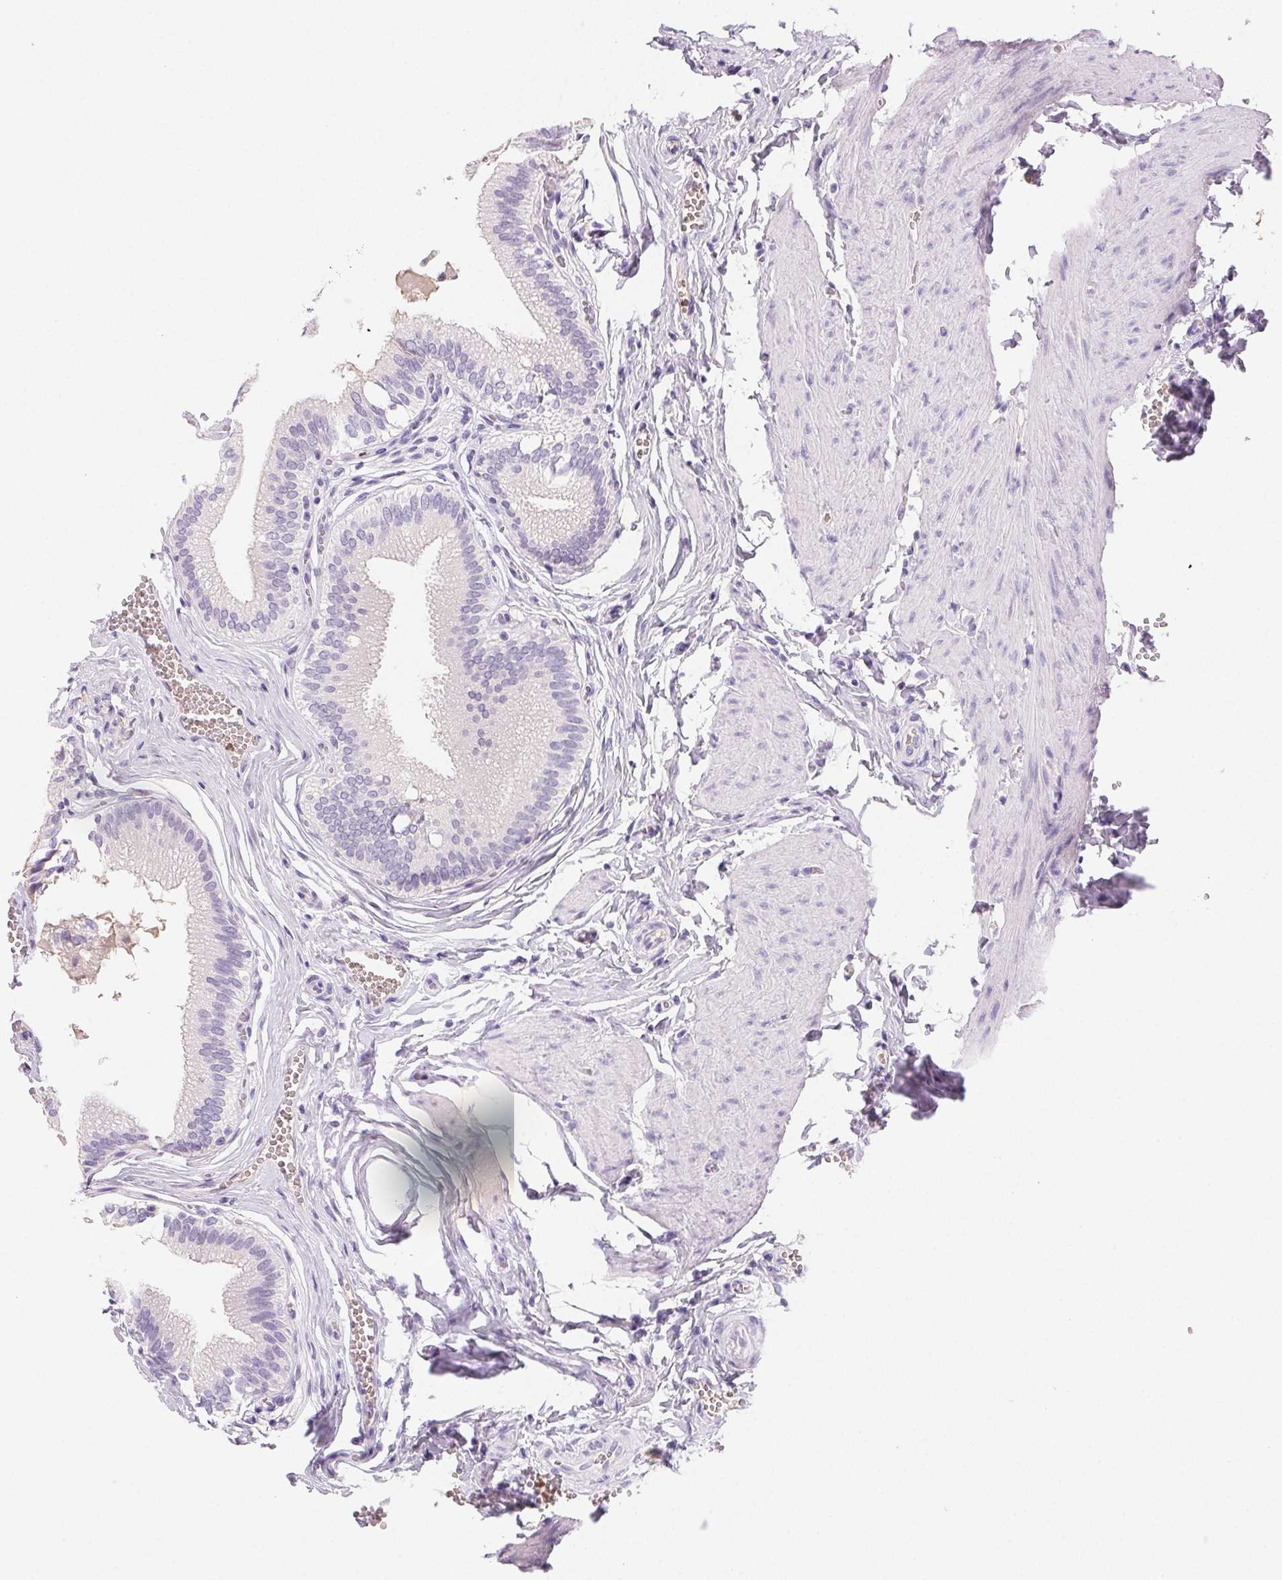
{"staining": {"intensity": "negative", "quantity": "none", "location": "none"}, "tissue": "gallbladder", "cell_type": "Glandular cells", "image_type": "normal", "snomed": [{"axis": "morphology", "description": "Normal tissue, NOS"}, {"axis": "topography", "description": "Gallbladder"}, {"axis": "topography", "description": "Peripheral nerve tissue"}], "caption": "Immunohistochemistry micrograph of unremarkable gallbladder: gallbladder stained with DAB (3,3'-diaminobenzidine) demonstrates no significant protein positivity in glandular cells.", "gene": "PADI4", "patient": {"sex": "male", "age": 17}}